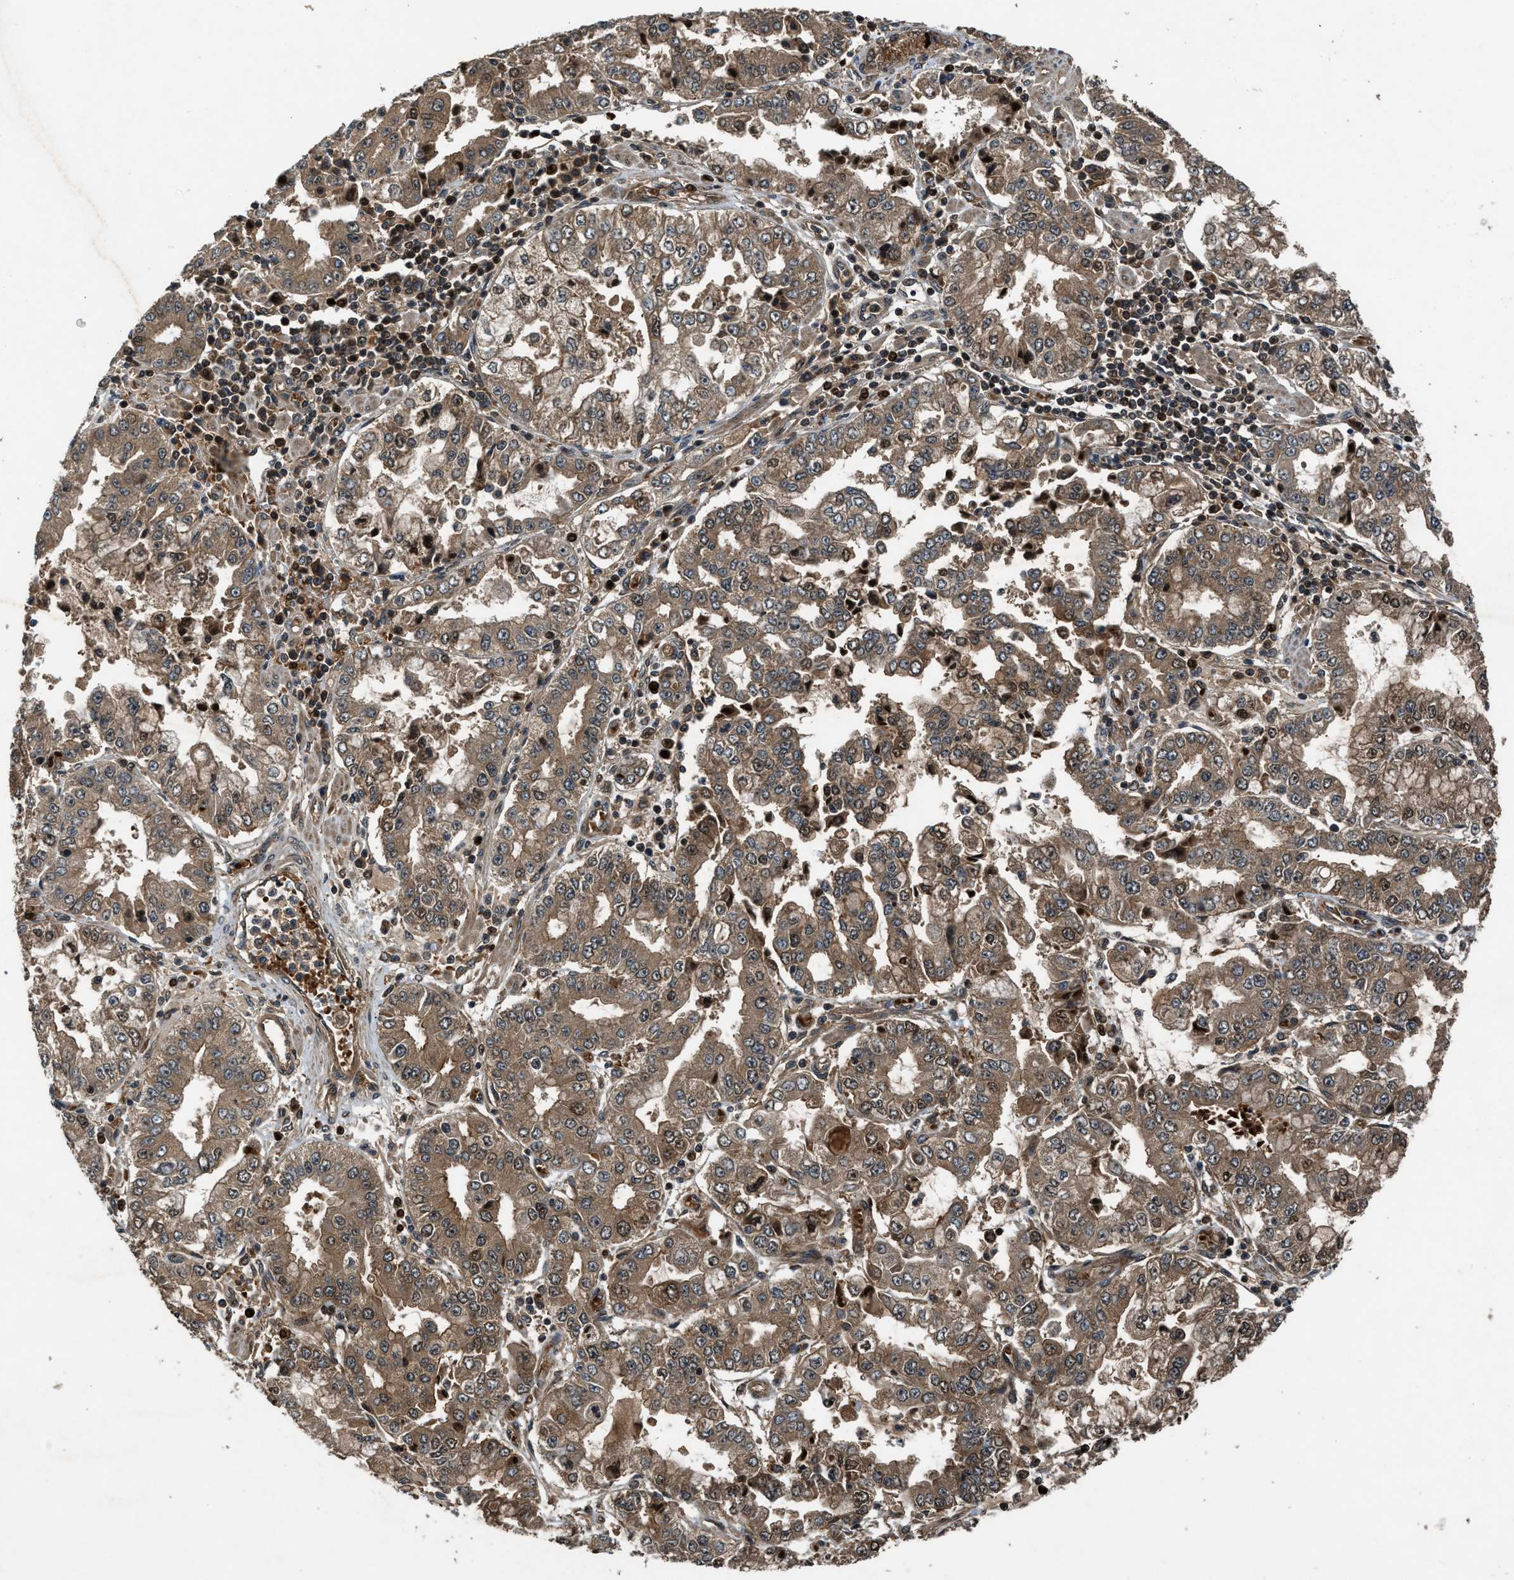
{"staining": {"intensity": "moderate", "quantity": ">75%", "location": "cytoplasmic/membranous"}, "tissue": "stomach cancer", "cell_type": "Tumor cells", "image_type": "cancer", "snomed": [{"axis": "morphology", "description": "Adenocarcinoma, NOS"}, {"axis": "topography", "description": "Stomach"}], "caption": "Stomach cancer (adenocarcinoma) stained with immunohistochemistry (IHC) shows moderate cytoplasmic/membranous expression in approximately >75% of tumor cells.", "gene": "RPS6KB1", "patient": {"sex": "male", "age": 76}}